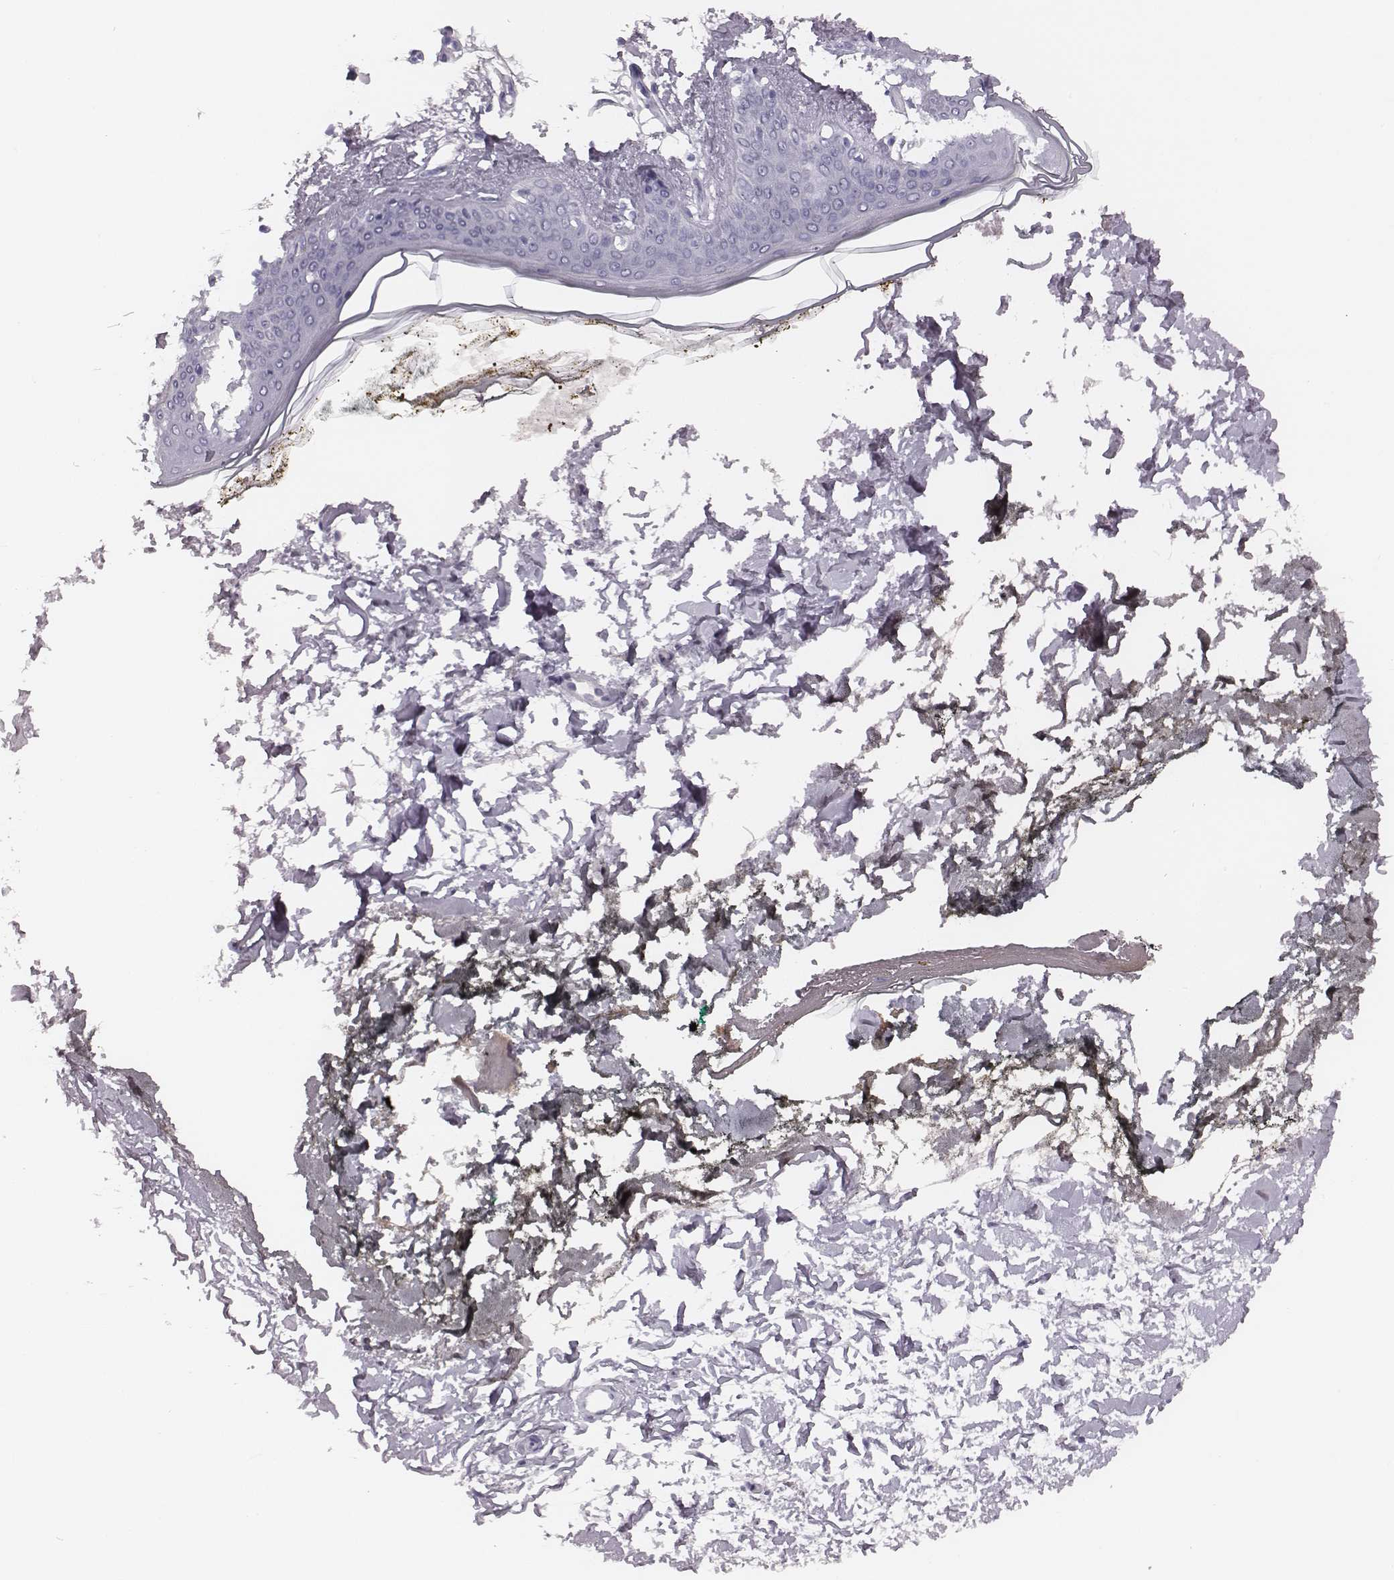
{"staining": {"intensity": "negative", "quantity": "none", "location": "none"}, "tissue": "skin", "cell_type": "Fibroblasts", "image_type": "normal", "snomed": [{"axis": "morphology", "description": "Normal tissue, NOS"}, {"axis": "topography", "description": "Skin"}], "caption": "IHC of benign skin exhibits no expression in fibroblasts.", "gene": "CSH1", "patient": {"sex": "female", "age": 34}}